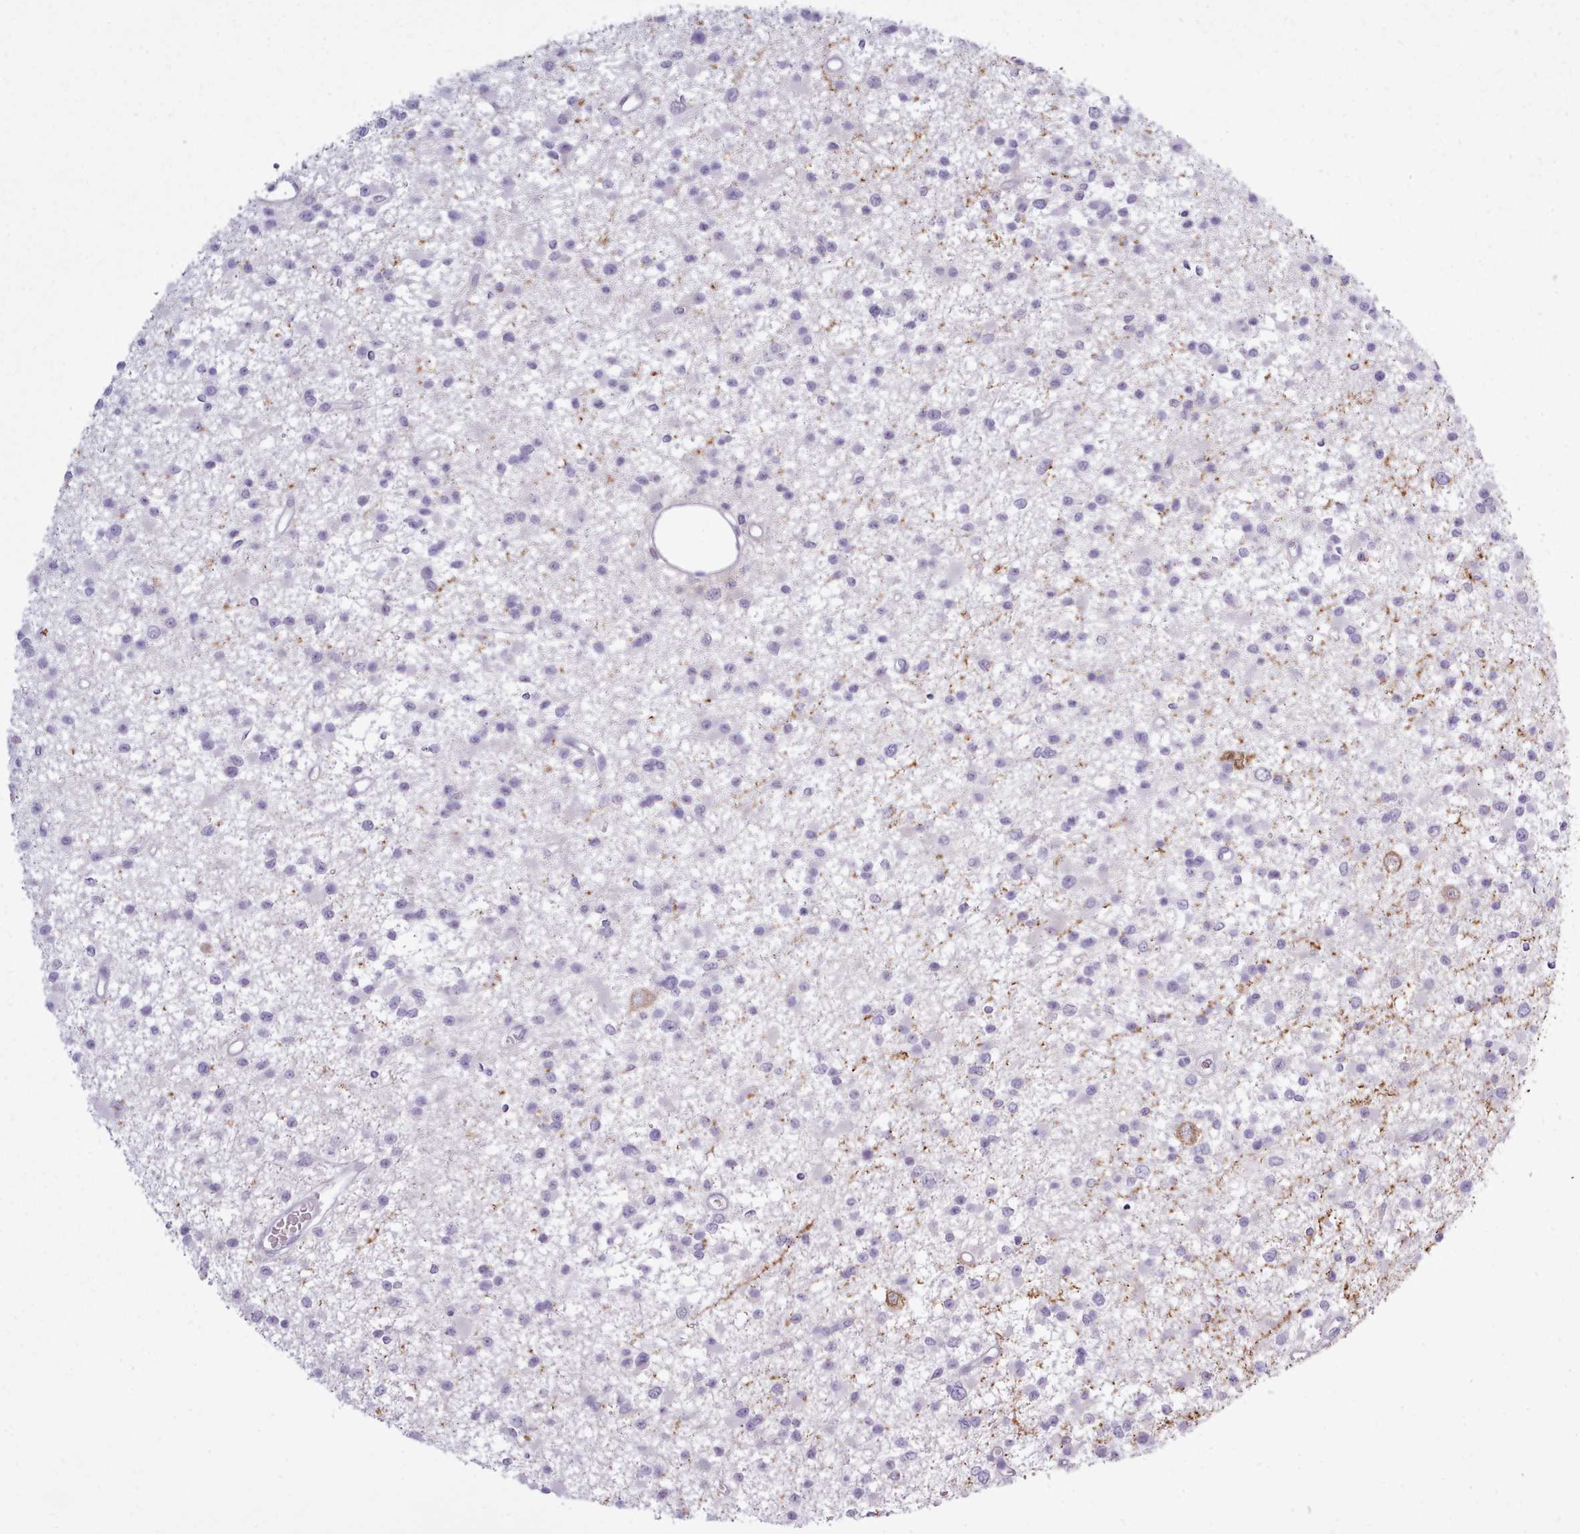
{"staining": {"intensity": "negative", "quantity": "none", "location": "none"}, "tissue": "glioma", "cell_type": "Tumor cells", "image_type": "cancer", "snomed": [{"axis": "morphology", "description": "Glioma, malignant, Low grade"}, {"axis": "topography", "description": "Brain"}], "caption": "A high-resolution micrograph shows immunohistochemistry (IHC) staining of malignant glioma (low-grade), which displays no significant staining in tumor cells.", "gene": "BDKRB2", "patient": {"sex": "female", "age": 22}}